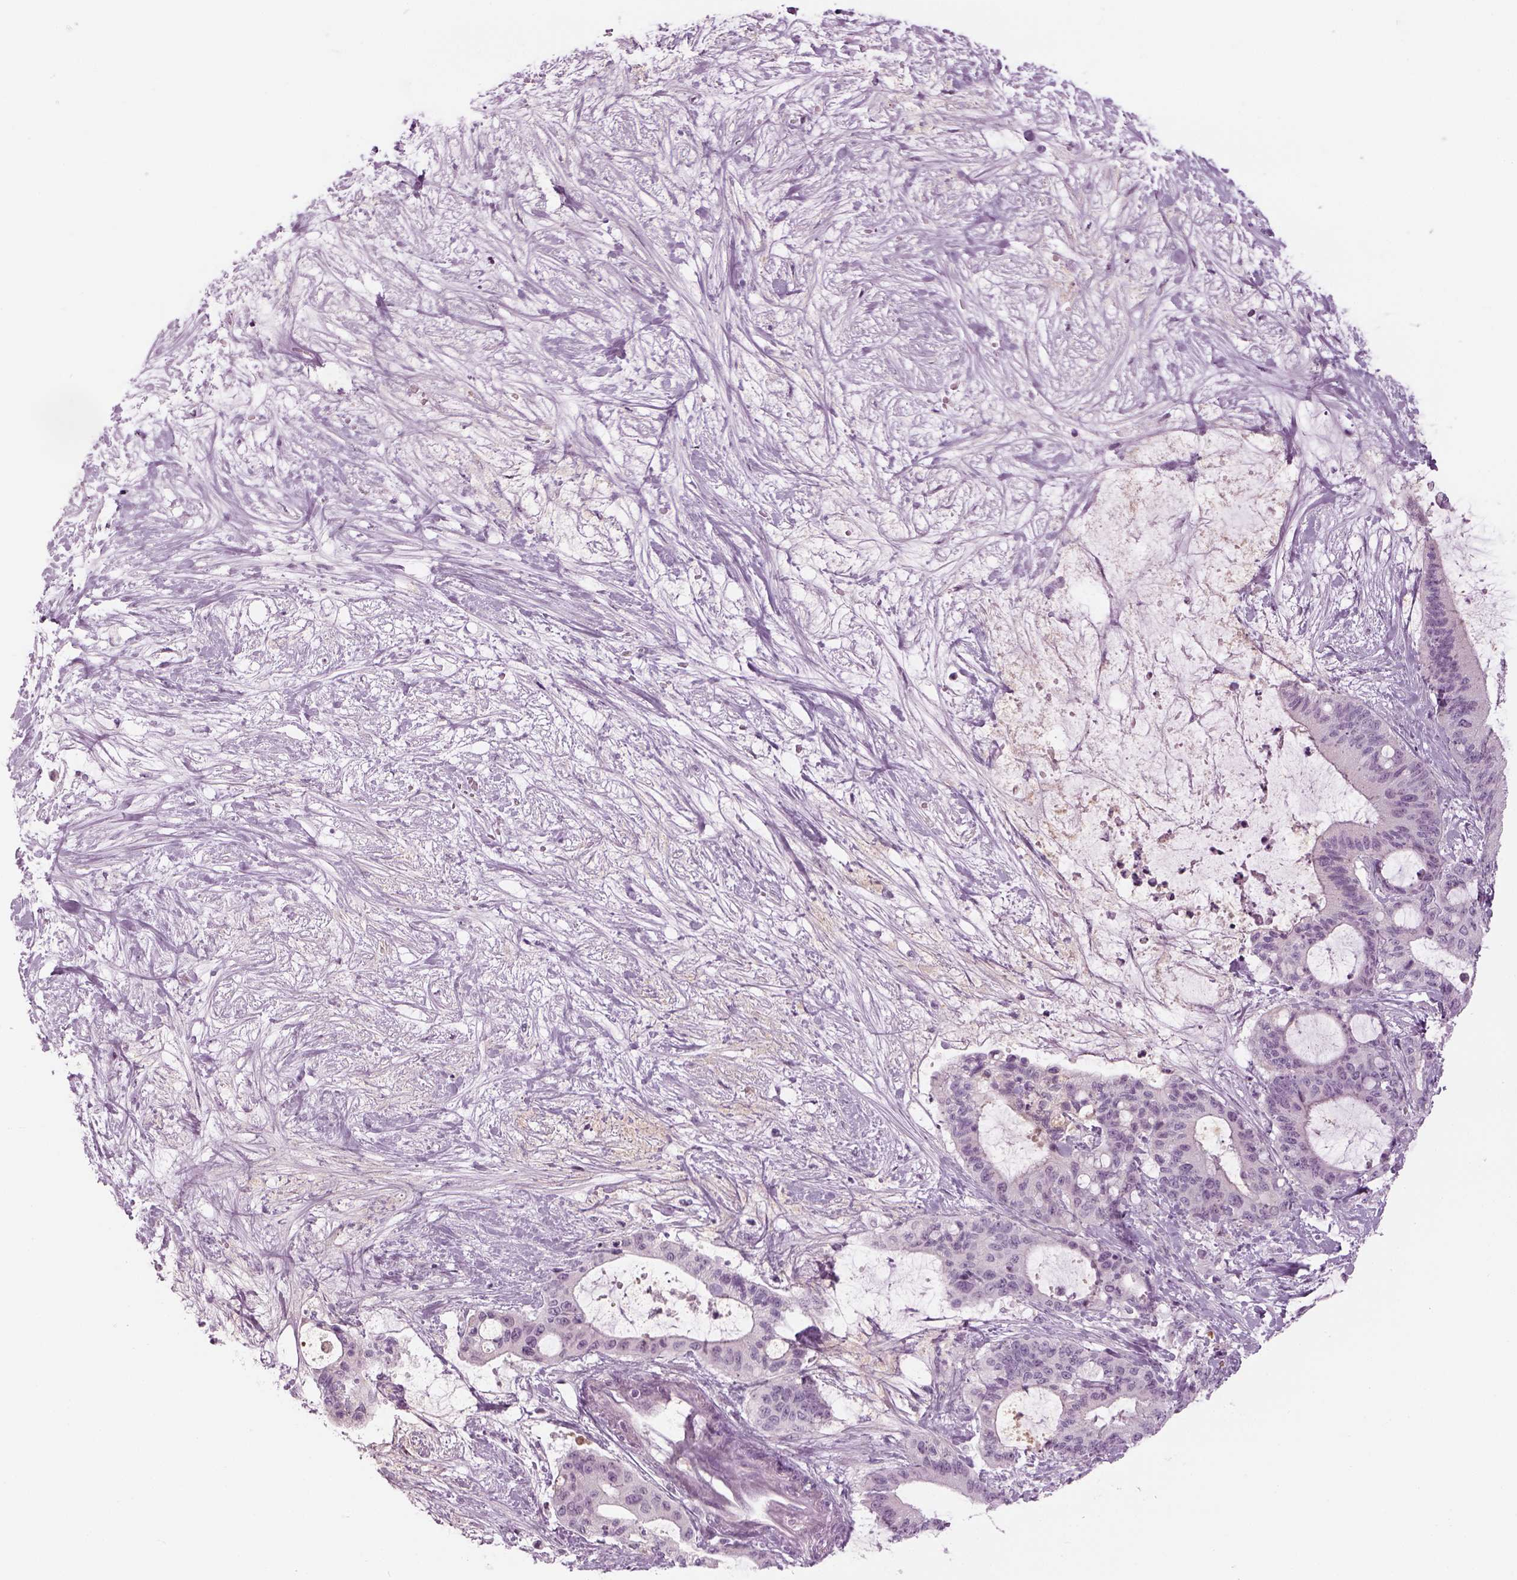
{"staining": {"intensity": "negative", "quantity": "none", "location": "none"}, "tissue": "liver cancer", "cell_type": "Tumor cells", "image_type": "cancer", "snomed": [{"axis": "morphology", "description": "Cholangiocarcinoma"}, {"axis": "topography", "description": "Liver"}], "caption": "The photomicrograph exhibits no significant positivity in tumor cells of cholangiocarcinoma (liver).", "gene": "LRRIQ3", "patient": {"sex": "female", "age": 73}}